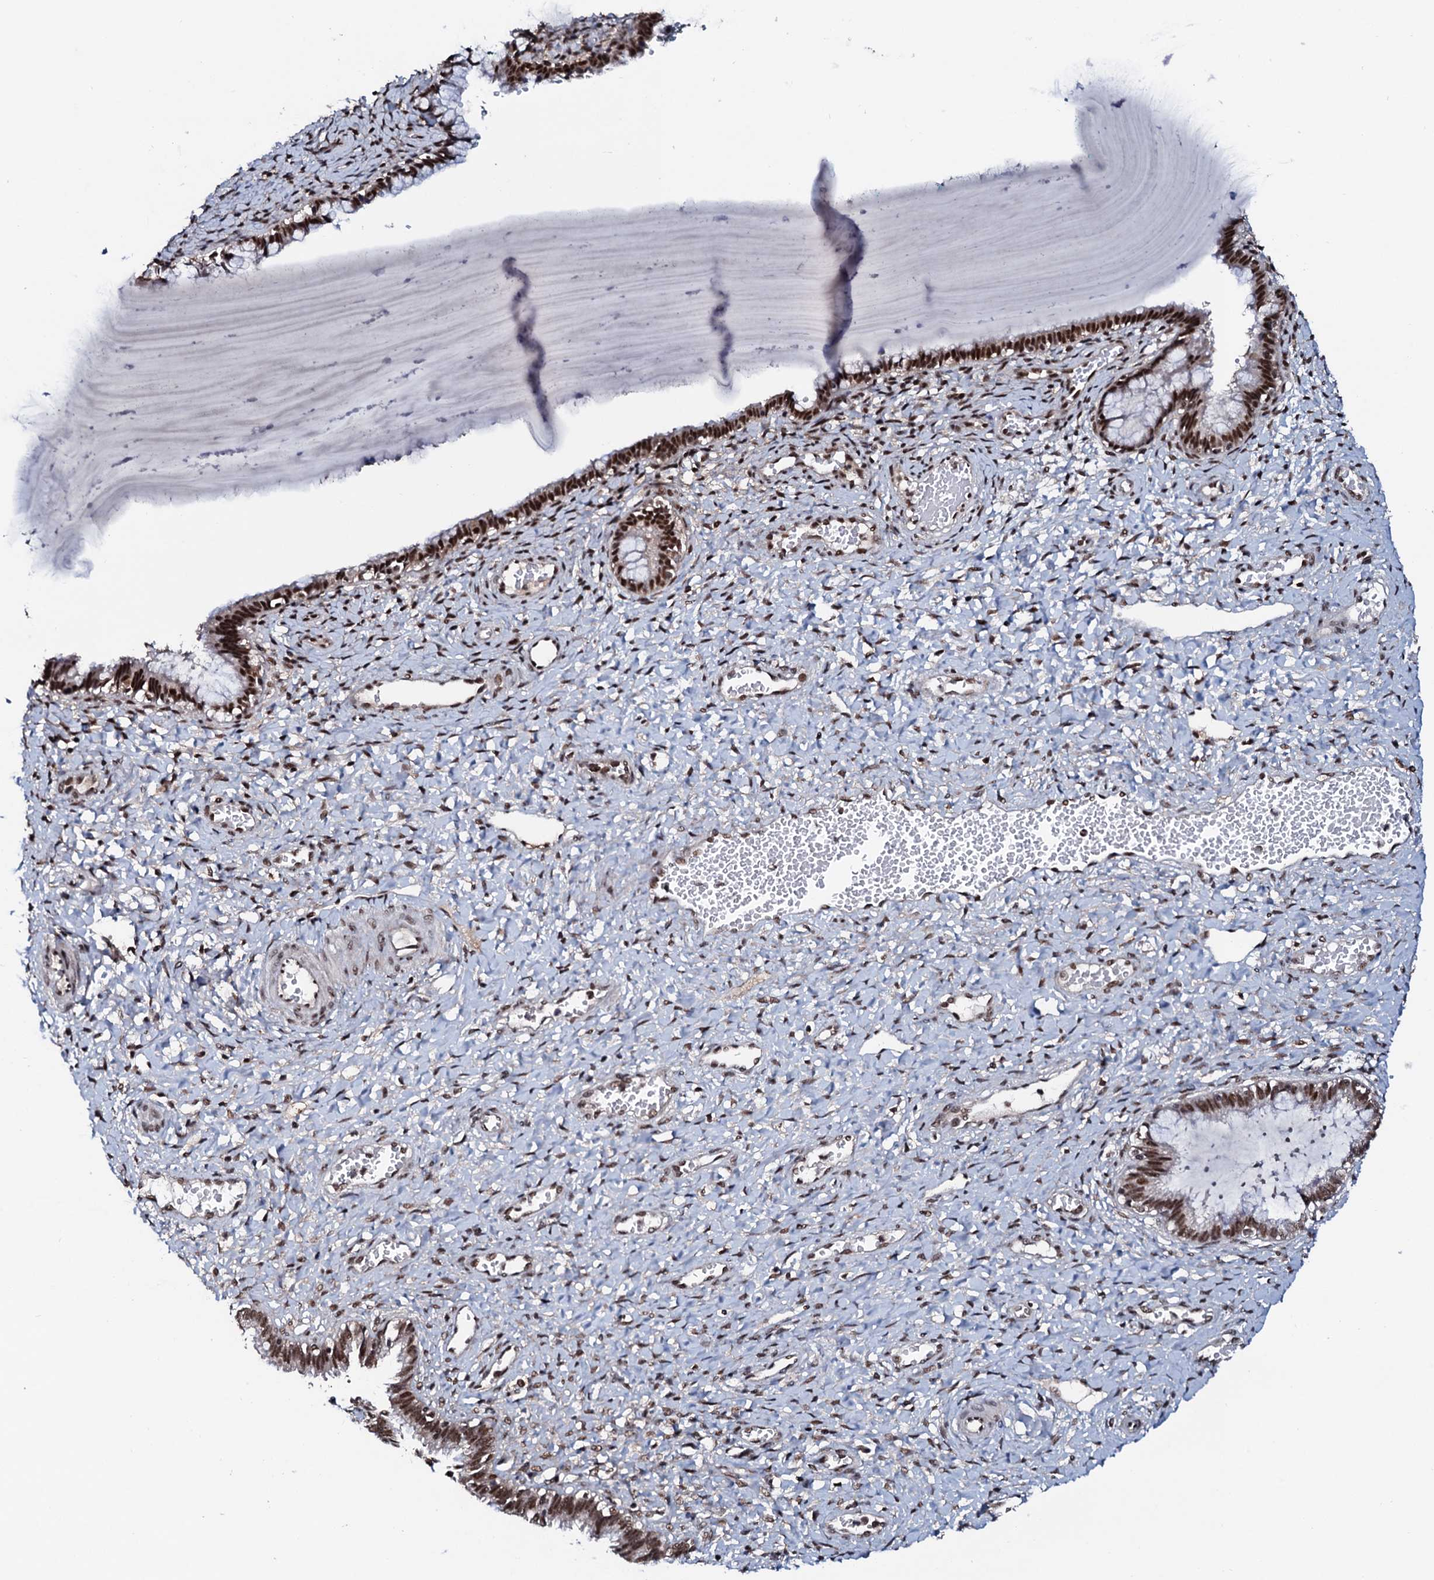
{"staining": {"intensity": "strong", "quantity": ">75%", "location": "nuclear"}, "tissue": "cervix", "cell_type": "Glandular cells", "image_type": "normal", "snomed": [{"axis": "morphology", "description": "Normal tissue, NOS"}, {"axis": "morphology", "description": "Adenocarcinoma, NOS"}, {"axis": "topography", "description": "Cervix"}], "caption": "A brown stain shows strong nuclear expression of a protein in glandular cells of unremarkable human cervix. The protein of interest is shown in brown color, while the nuclei are stained blue.", "gene": "PRPF18", "patient": {"sex": "female", "age": 29}}